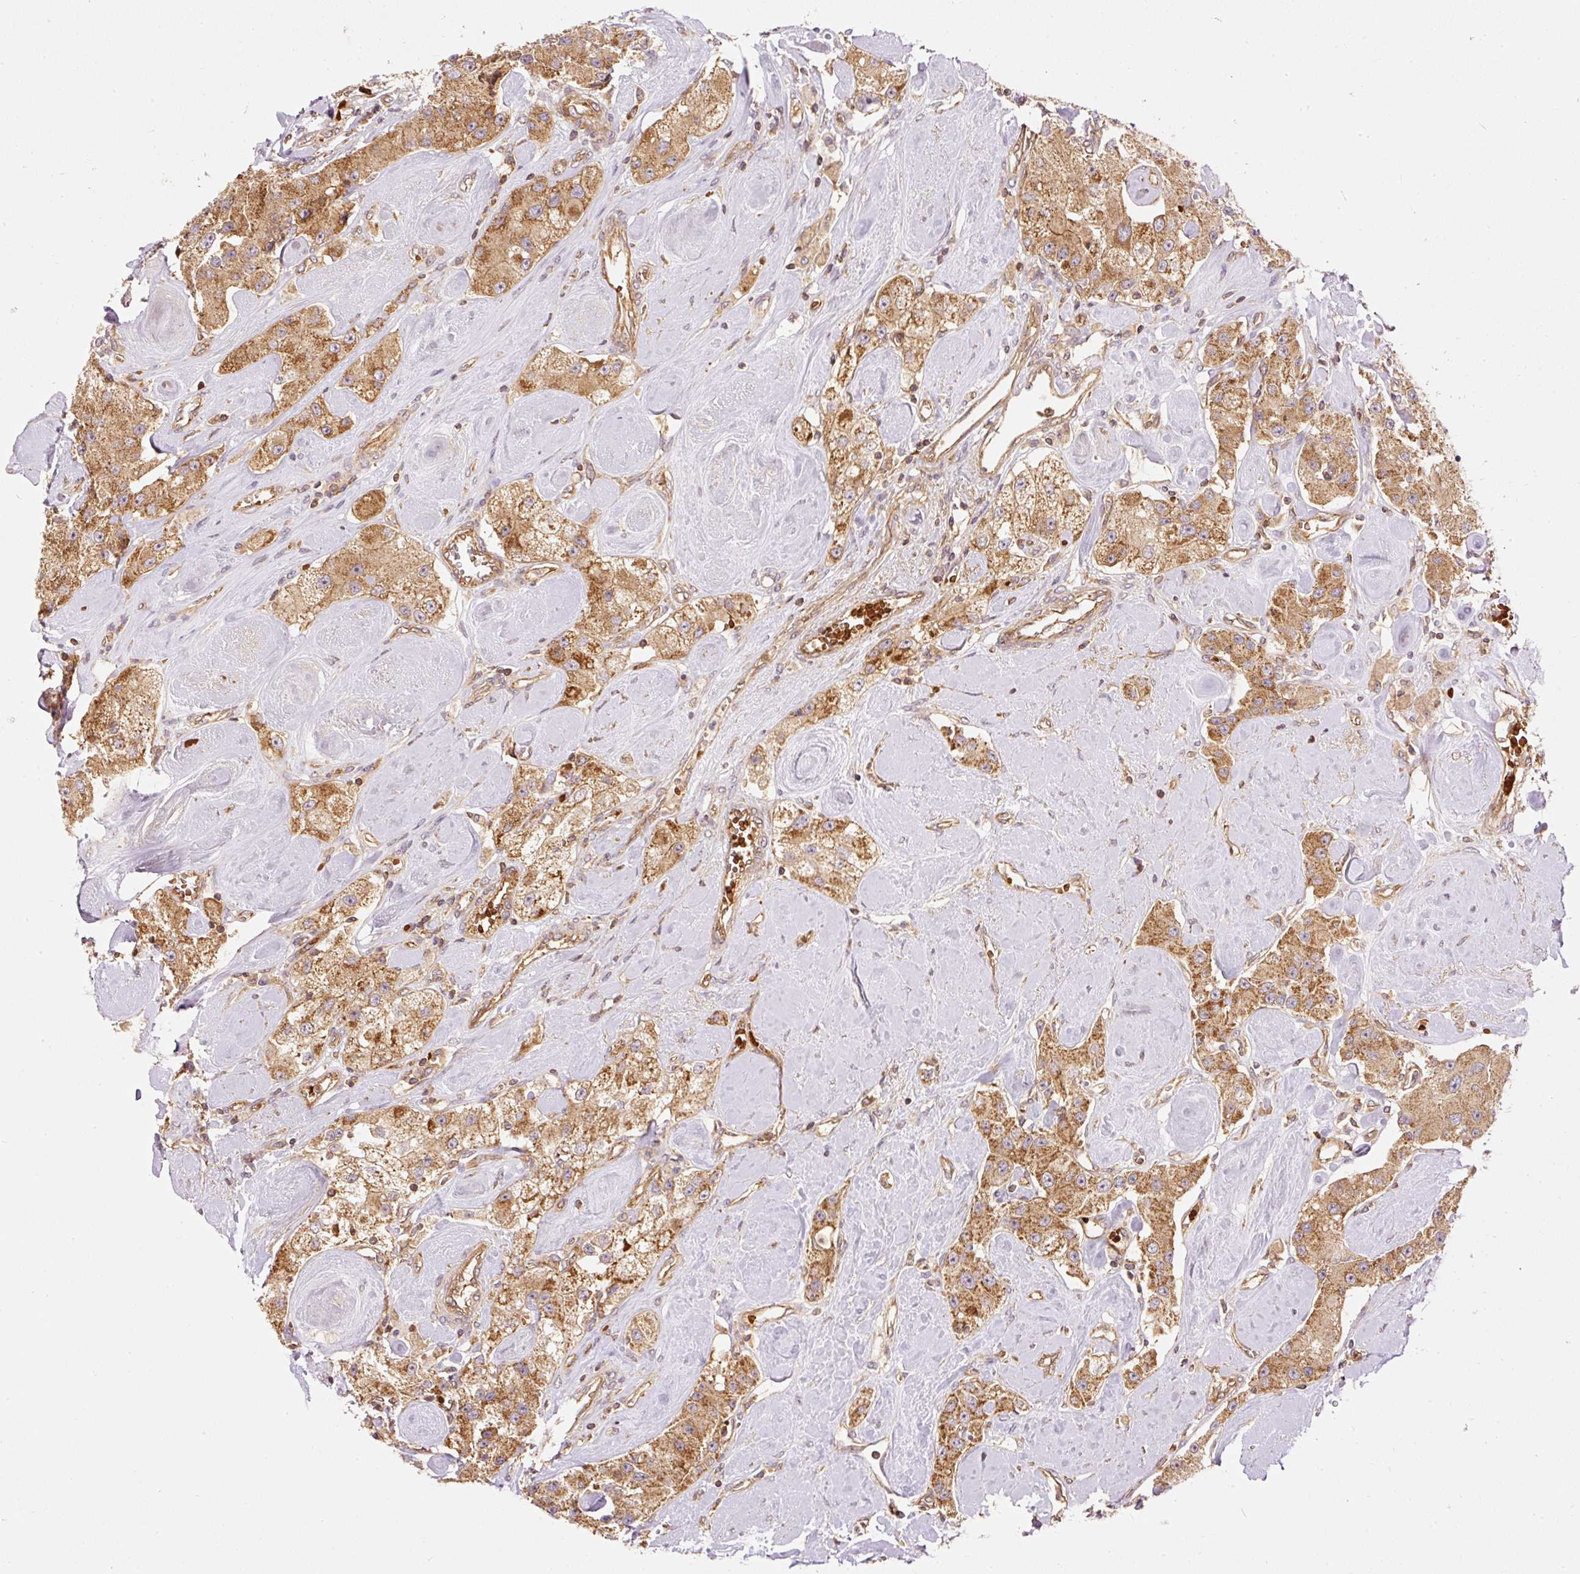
{"staining": {"intensity": "moderate", "quantity": ">75%", "location": "cytoplasmic/membranous"}, "tissue": "carcinoid", "cell_type": "Tumor cells", "image_type": "cancer", "snomed": [{"axis": "morphology", "description": "Carcinoid, malignant, NOS"}, {"axis": "topography", "description": "Pancreas"}], "caption": "High-magnification brightfield microscopy of carcinoid stained with DAB (brown) and counterstained with hematoxylin (blue). tumor cells exhibit moderate cytoplasmic/membranous positivity is identified in about>75% of cells.", "gene": "ADCY4", "patient": {"sex": "male", "age": 41}}